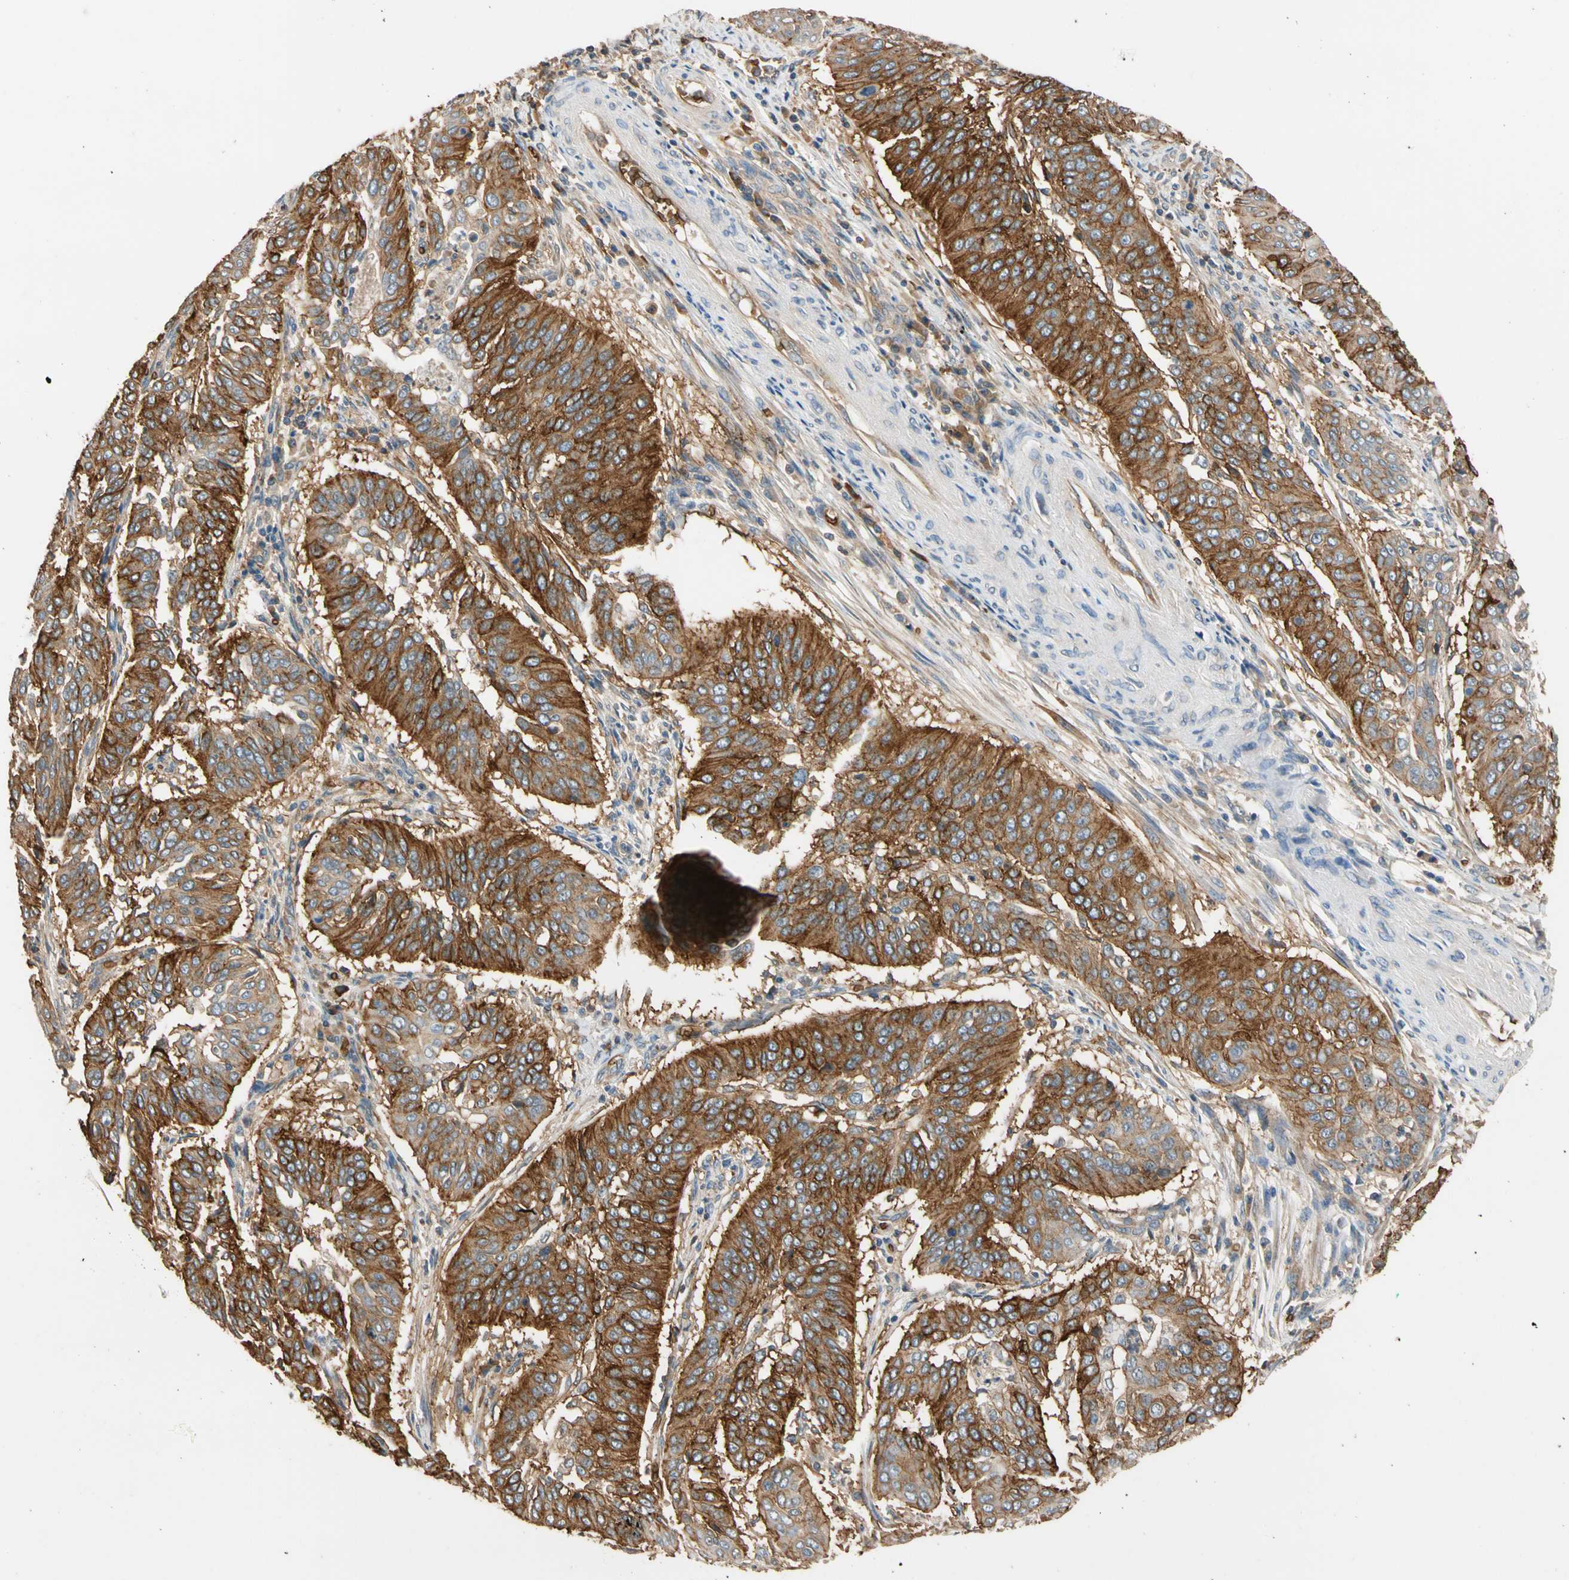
{"staining": {"intensity": "strong", "quantity": ">75%", "location": "cytoplasmic/membranous"}, "tissue": "cervical cancer", "cell_type": "Tumor cells", "image_type": "cancer", "snomed": [{"axis": "morphology", "description": "Normal tissue, NOS"}, {"axis": "morphology", "description": "Squamous cell carcinoma, NOS"}, {"axis": "topography", "description": "Cervix"}], "caption": "A photomicrograph showing strong cytoplasmic/membranous staining in approximately >75% of tumor cells in squamous cell carcinoma (cervical), as visualized by brown immunohistochemical staining.", "gene": "RIOK2", "patient": {"sex": "female", "age": 39}}